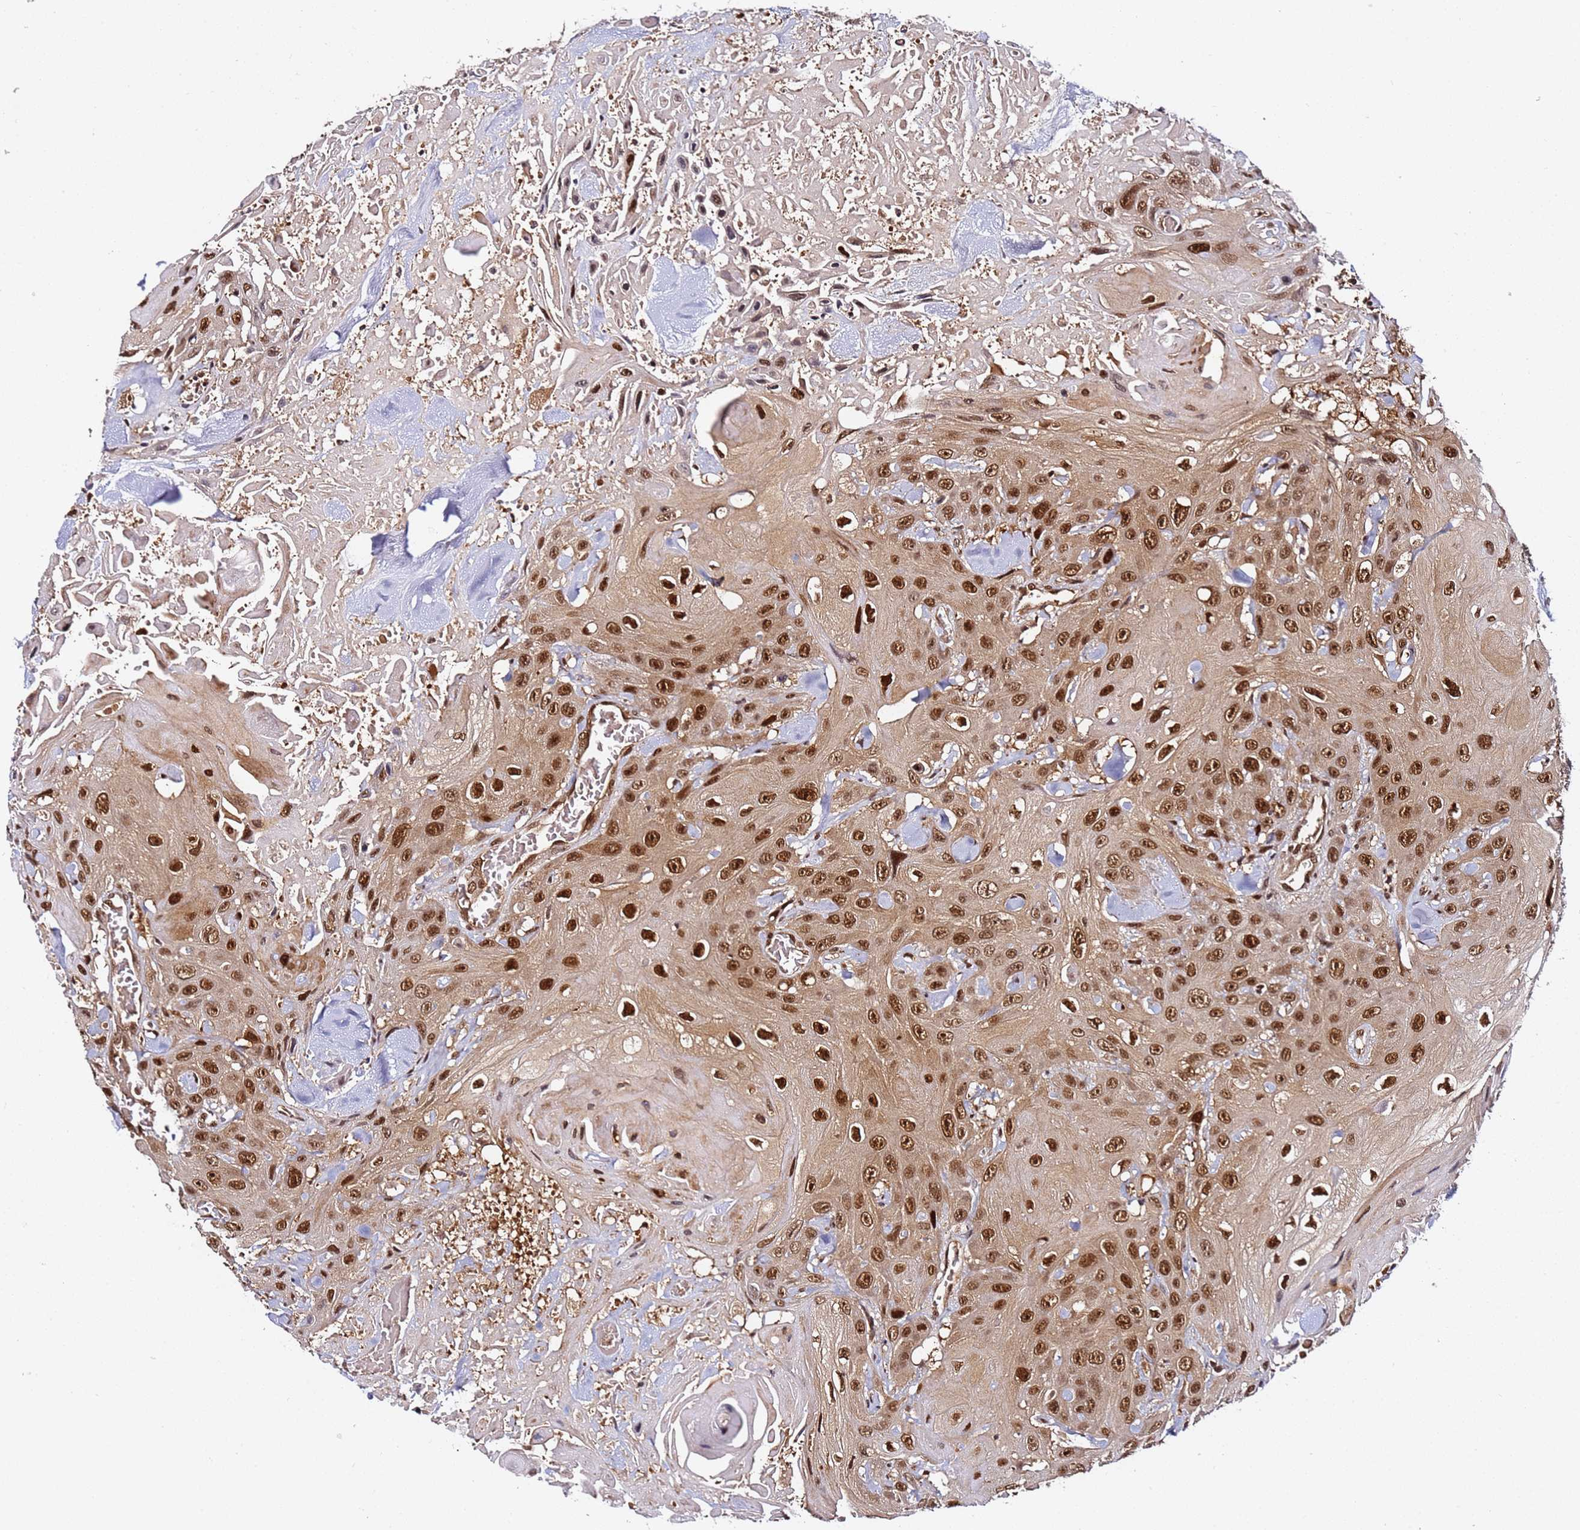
{"staining": {"intensity": "strong", "quantity": ">75%", "location": "cytoplasmic/membranous,nuclear"}, "tissue": "head and neck cancer", "cell_type": "Tumor cells", "image_type": "cancer", "snomed": [{"axis": "morphology", "description": "Squamous cell carcinoma, NOS"}, {"axis": "topography", "description": "Head-Neck"}], "caption": "A high amount of strong cytoplasmic/membranous and nuclear staining is present in about >75% of tumor cells in head and neck cancer (squamous cell carcinoma) tissue.", "gene": "RGS18", "patient": {"sex": "male", "age": 81}}